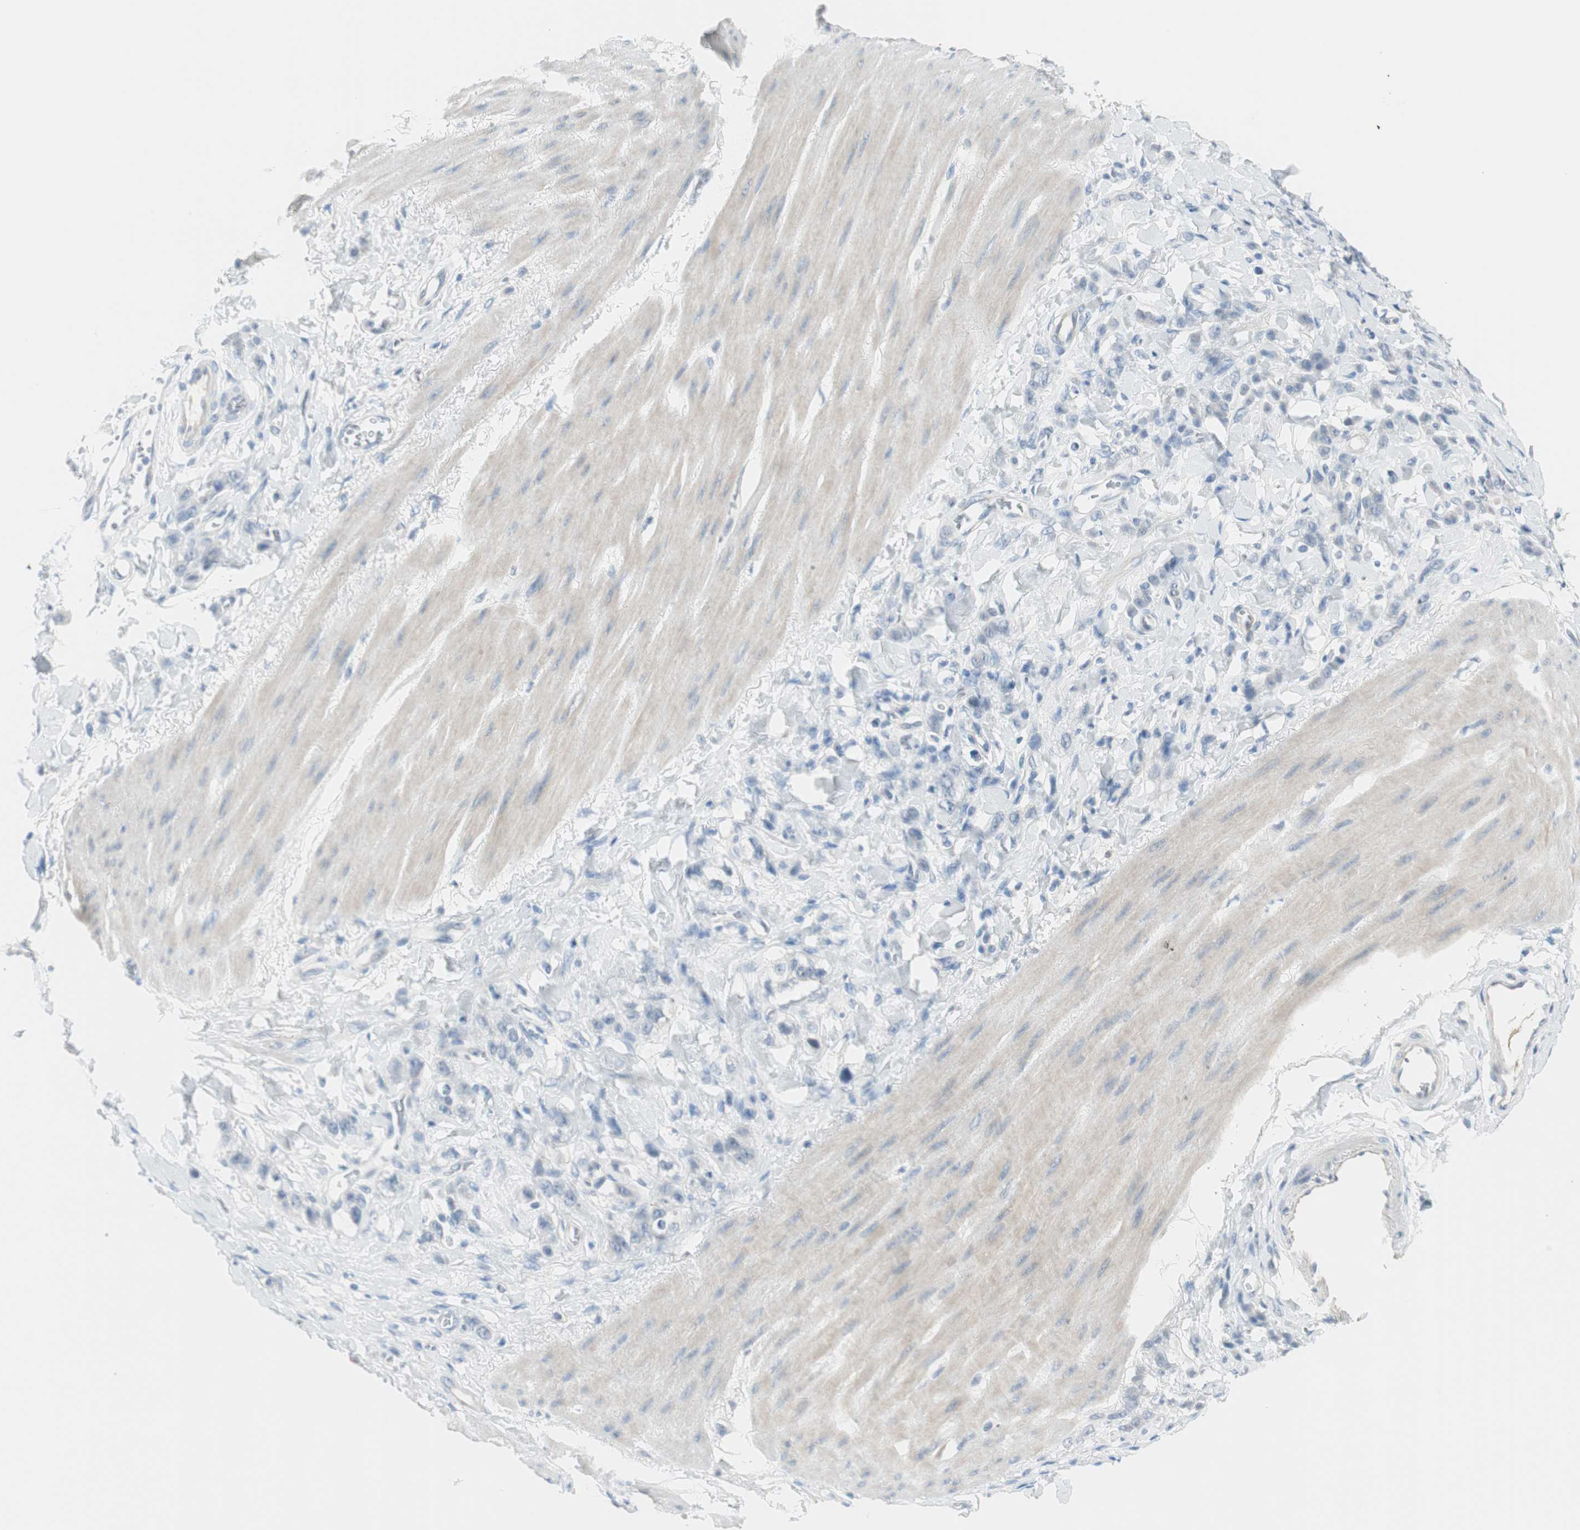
{"staining": {"intensity": "negative", "quantity": "none", "location": "none"}, "tissue": "stomach cancer", "cell_type": "Tumor cells", "image_type": "cancer", "snomed": [{"axis": "morphology", "description": "Adenocarcinoma, NOS"}, {"axis": "topography", "description": "Stomach"}], "caption": "A high-resolution photomicrograph shows immunohistochemistry staining of adenocarcinoma (stomach), which demonstrates no significant positivity in tumor cells.", "gene": "MLLT10", "patient": {"sex": "male", "age": 82}}